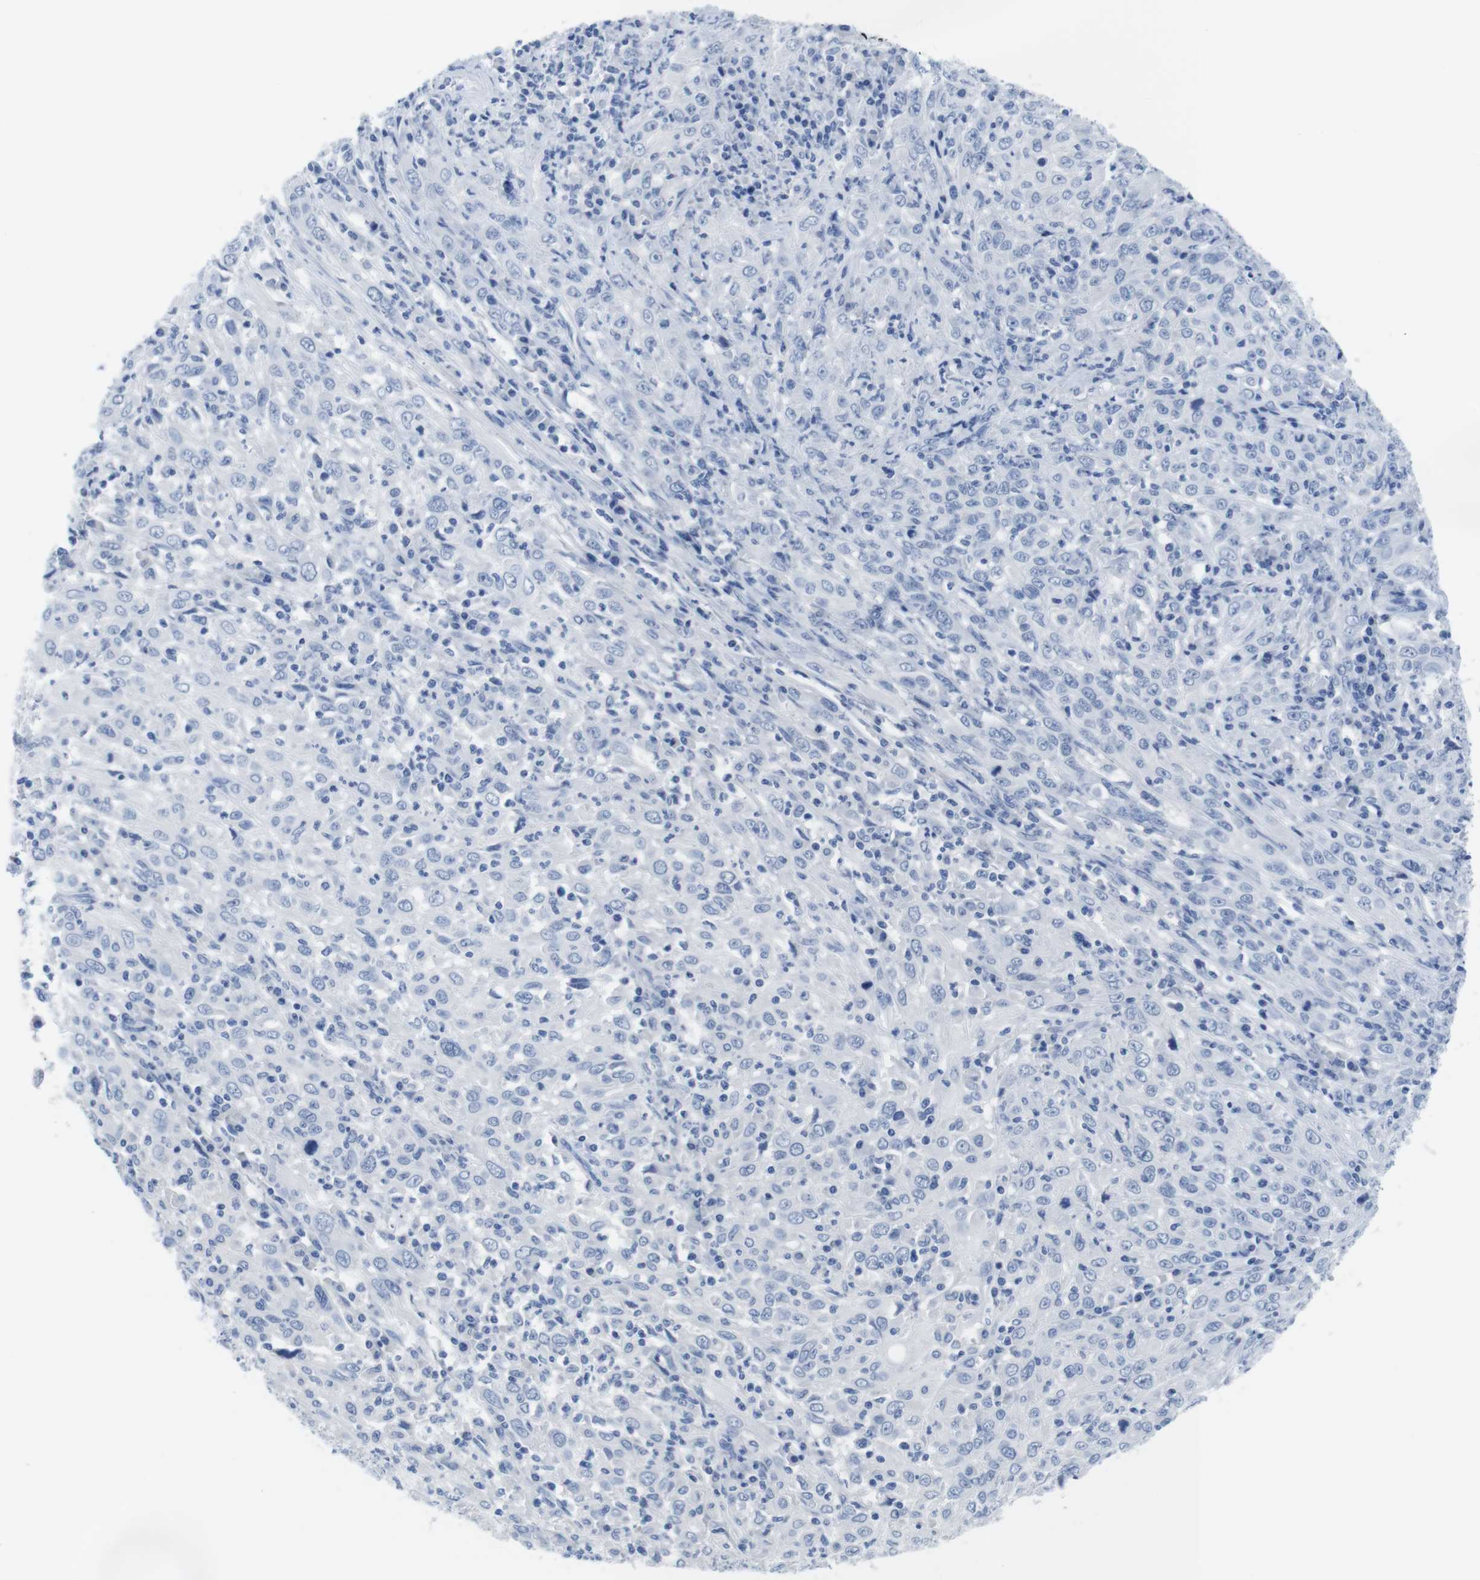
{"staining": {"intensity": "negative", "quantity": "none", "location": "none"}, "tissue": "cervical cancer", "cell_type": "Tumor cells", "image_type": "cancer", "snomed": [{"axis": "morphology", "description": "Squamous cell carcinoma, NOS"}, {"axis": "topography", "description": "Cervix"}], "caption": "Immunohistochemistry (IHC) histopathology image of neoplastic tissue: human cervical squamous cell carcinoma stained with DAB demonstrates no significant protein staining in tumor cells.", "gene": "MAP6", "patient": {"sex": "female", "age": 46}}